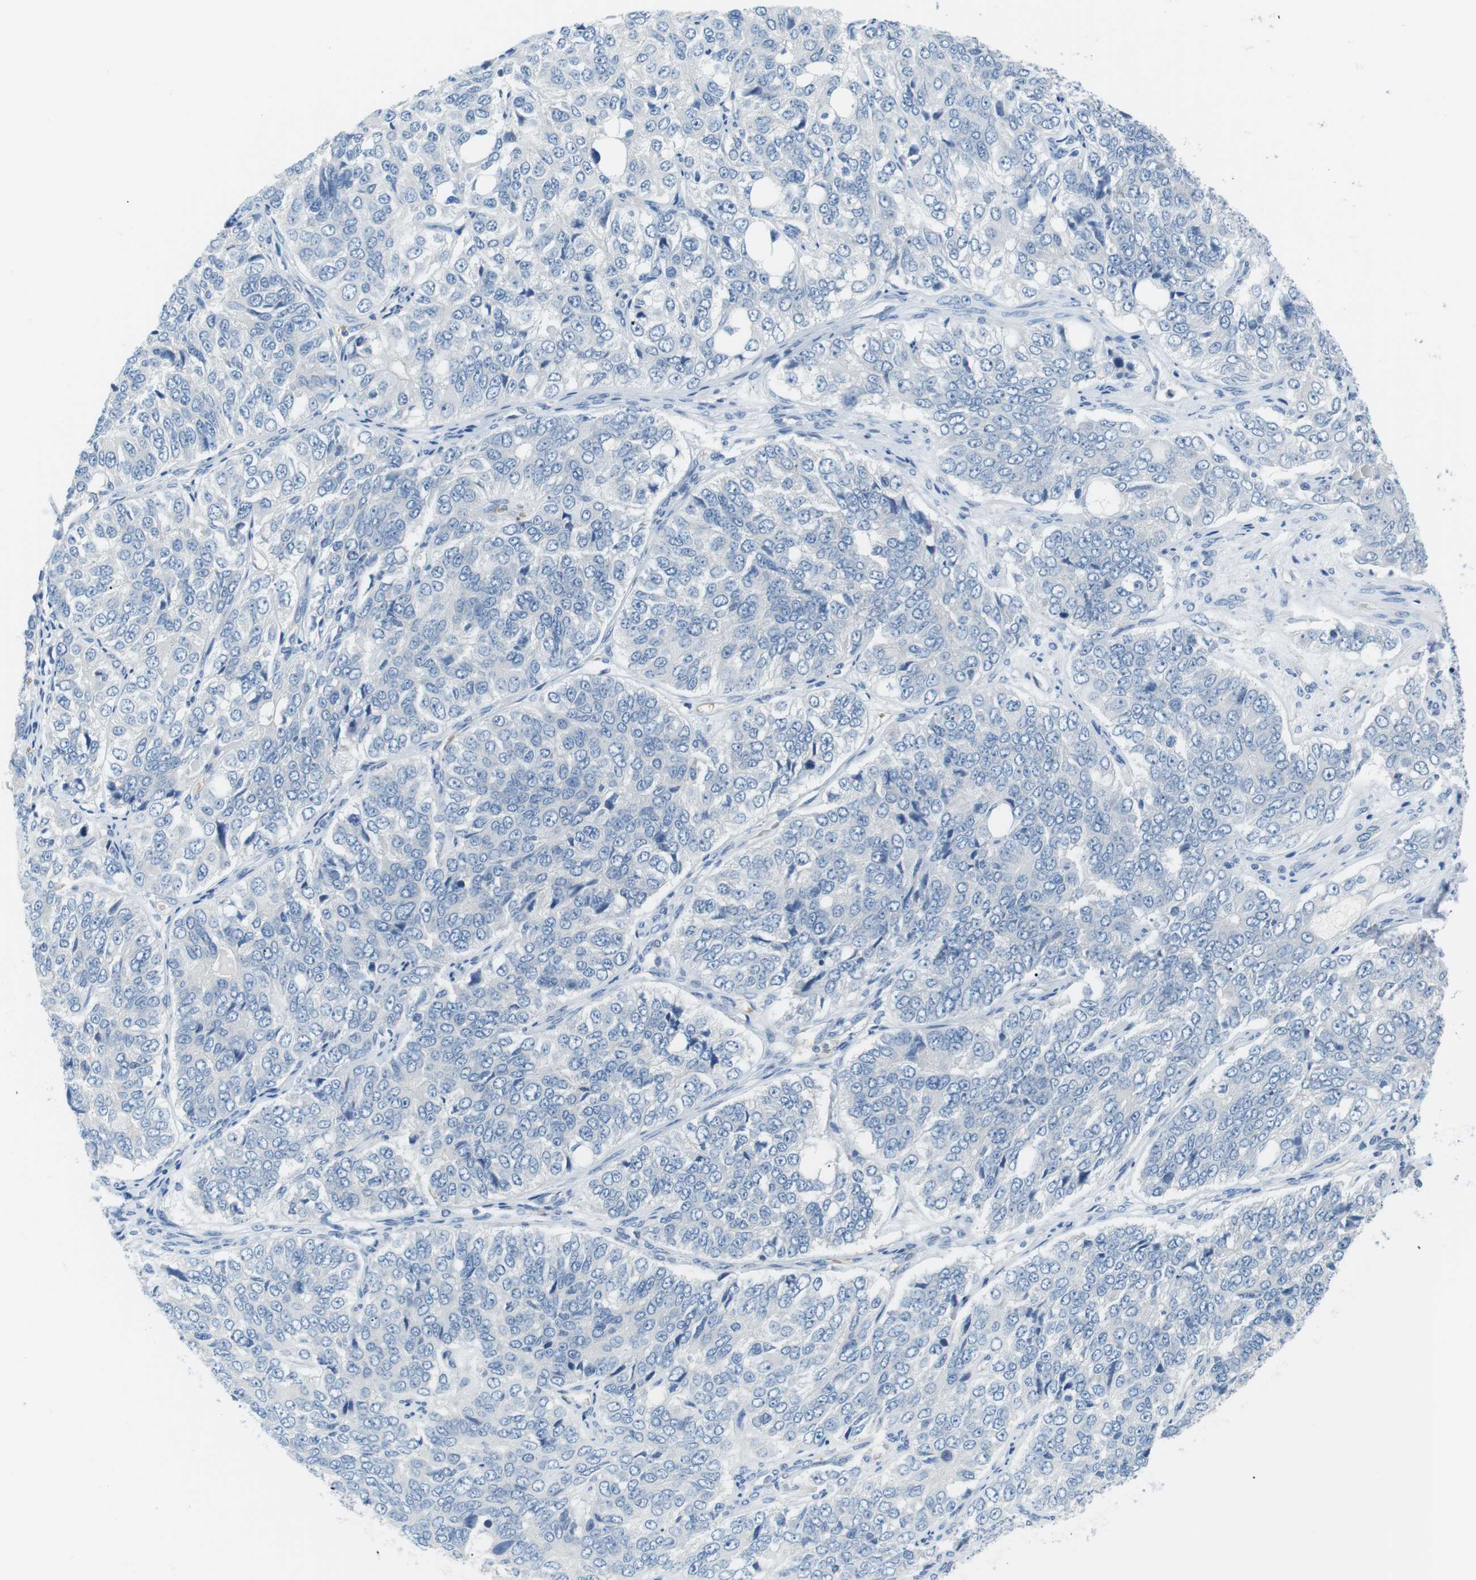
{"staining": {"intensity": "negative", "quantity": "none", "location": "none"}, "tissue": "ovarian cancer", "cell_type": "Tumor cells", "image_type": "cancer", "snomed": [{"axis": "morphology", "description": "Carcinoma, endometroid"}, {"axis": "topography", "description": "Ovary"}], "caption": "The histopathology image reveals no significant expression in tumor cells of endometroid carcinoma (ovarian).", "gene": "ADCY10", "patient": {"sex": "female", "age": 51}}